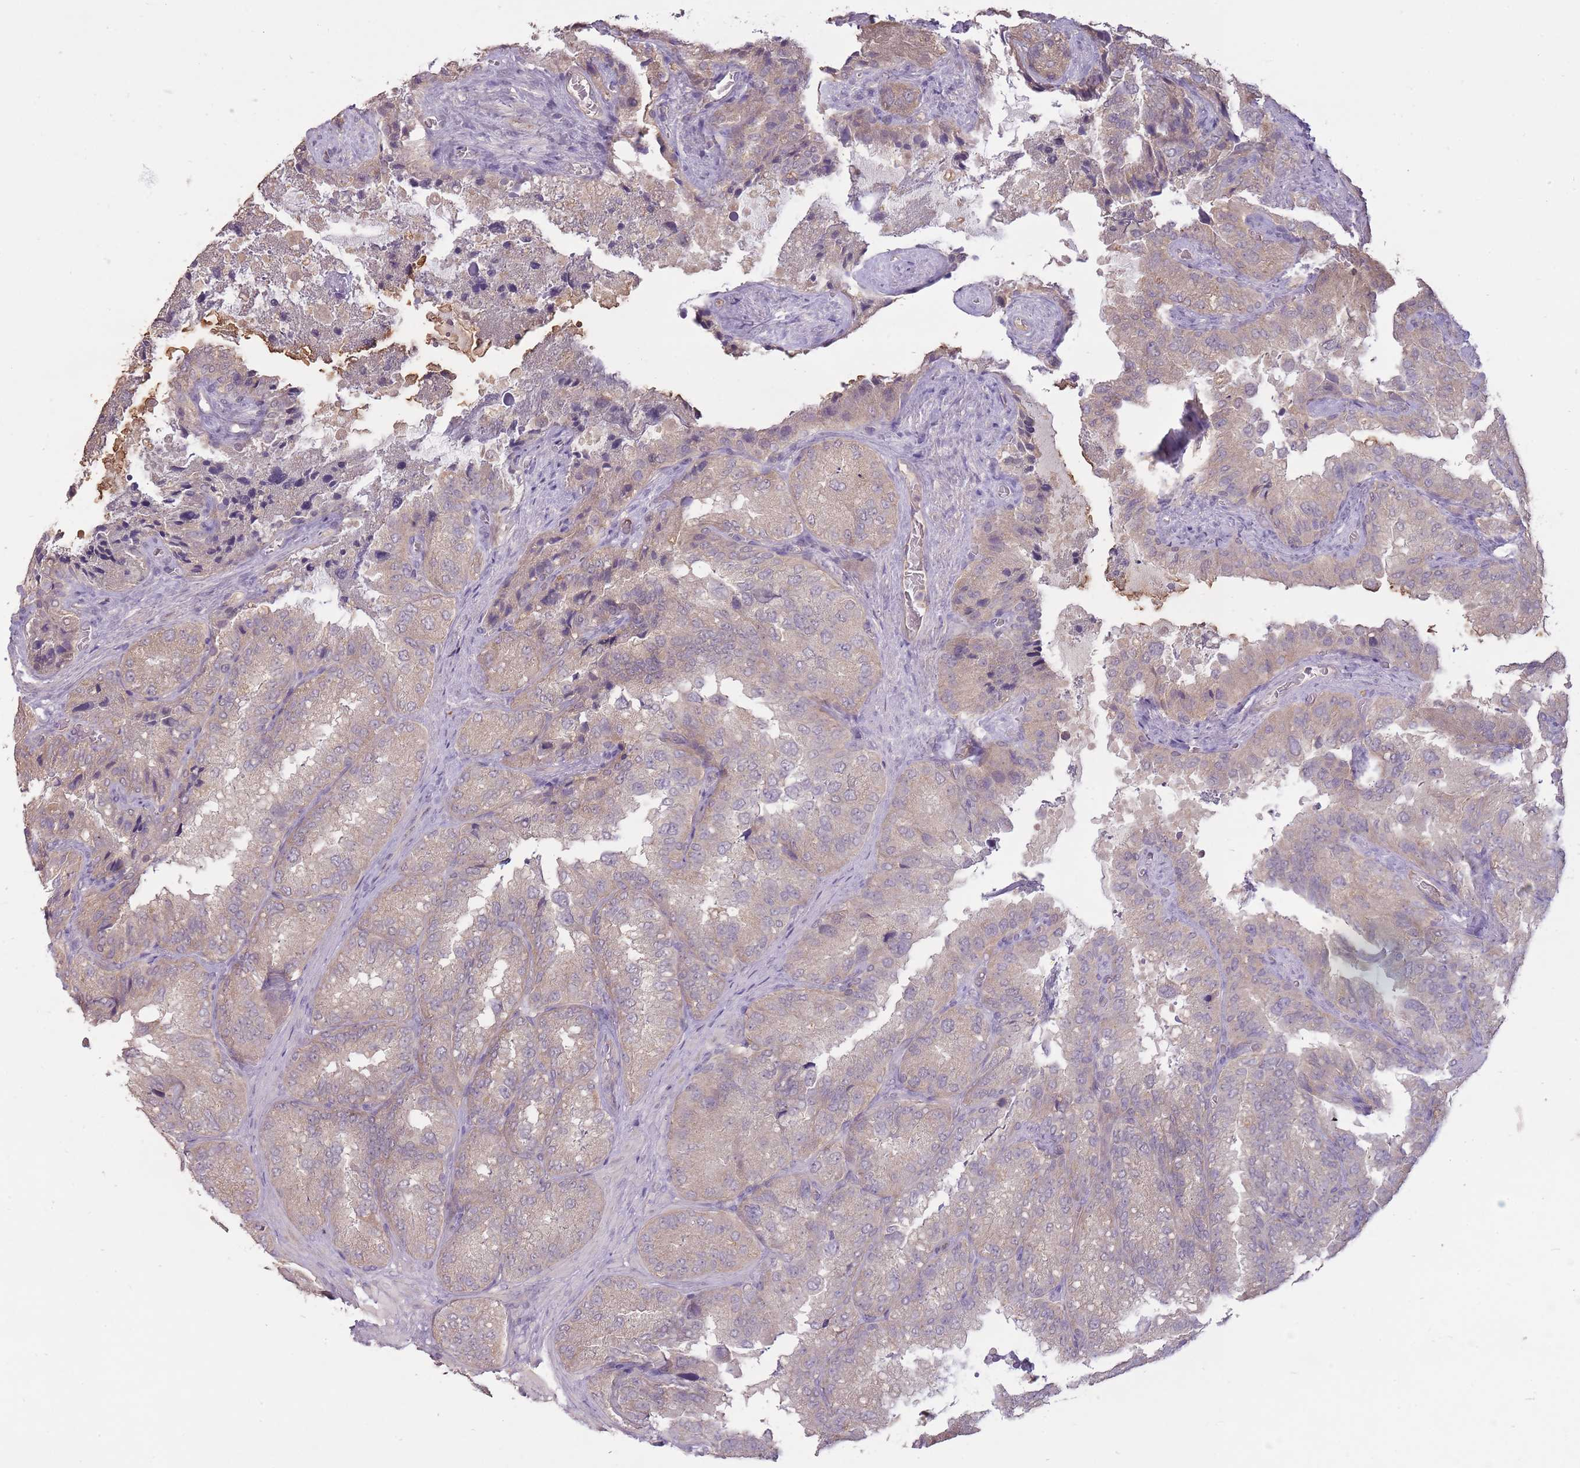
{"staining": {"intensity": "weak", "quantity": "<25%", "location": "cytoplasmic/membranous"}, "tissue": "seminal vesicle", "cell_type": "Glandular cells", "image_type": "normal", "snomed": [{"axis": "morphology", "description": "Normal tissue, NOS"}, {"axis": "topography", "description": "Seminal veicle"}], "caption": "The micrograph displays no significant staining in glandular cells of seminal vesicle. (DAB (3,3'-diaminobenzidine) immunohistochemistry (IHC) with hematoxylin counter stain).", "gene": "LRATD2", "patient": {"sex": "male", "age": 58}}